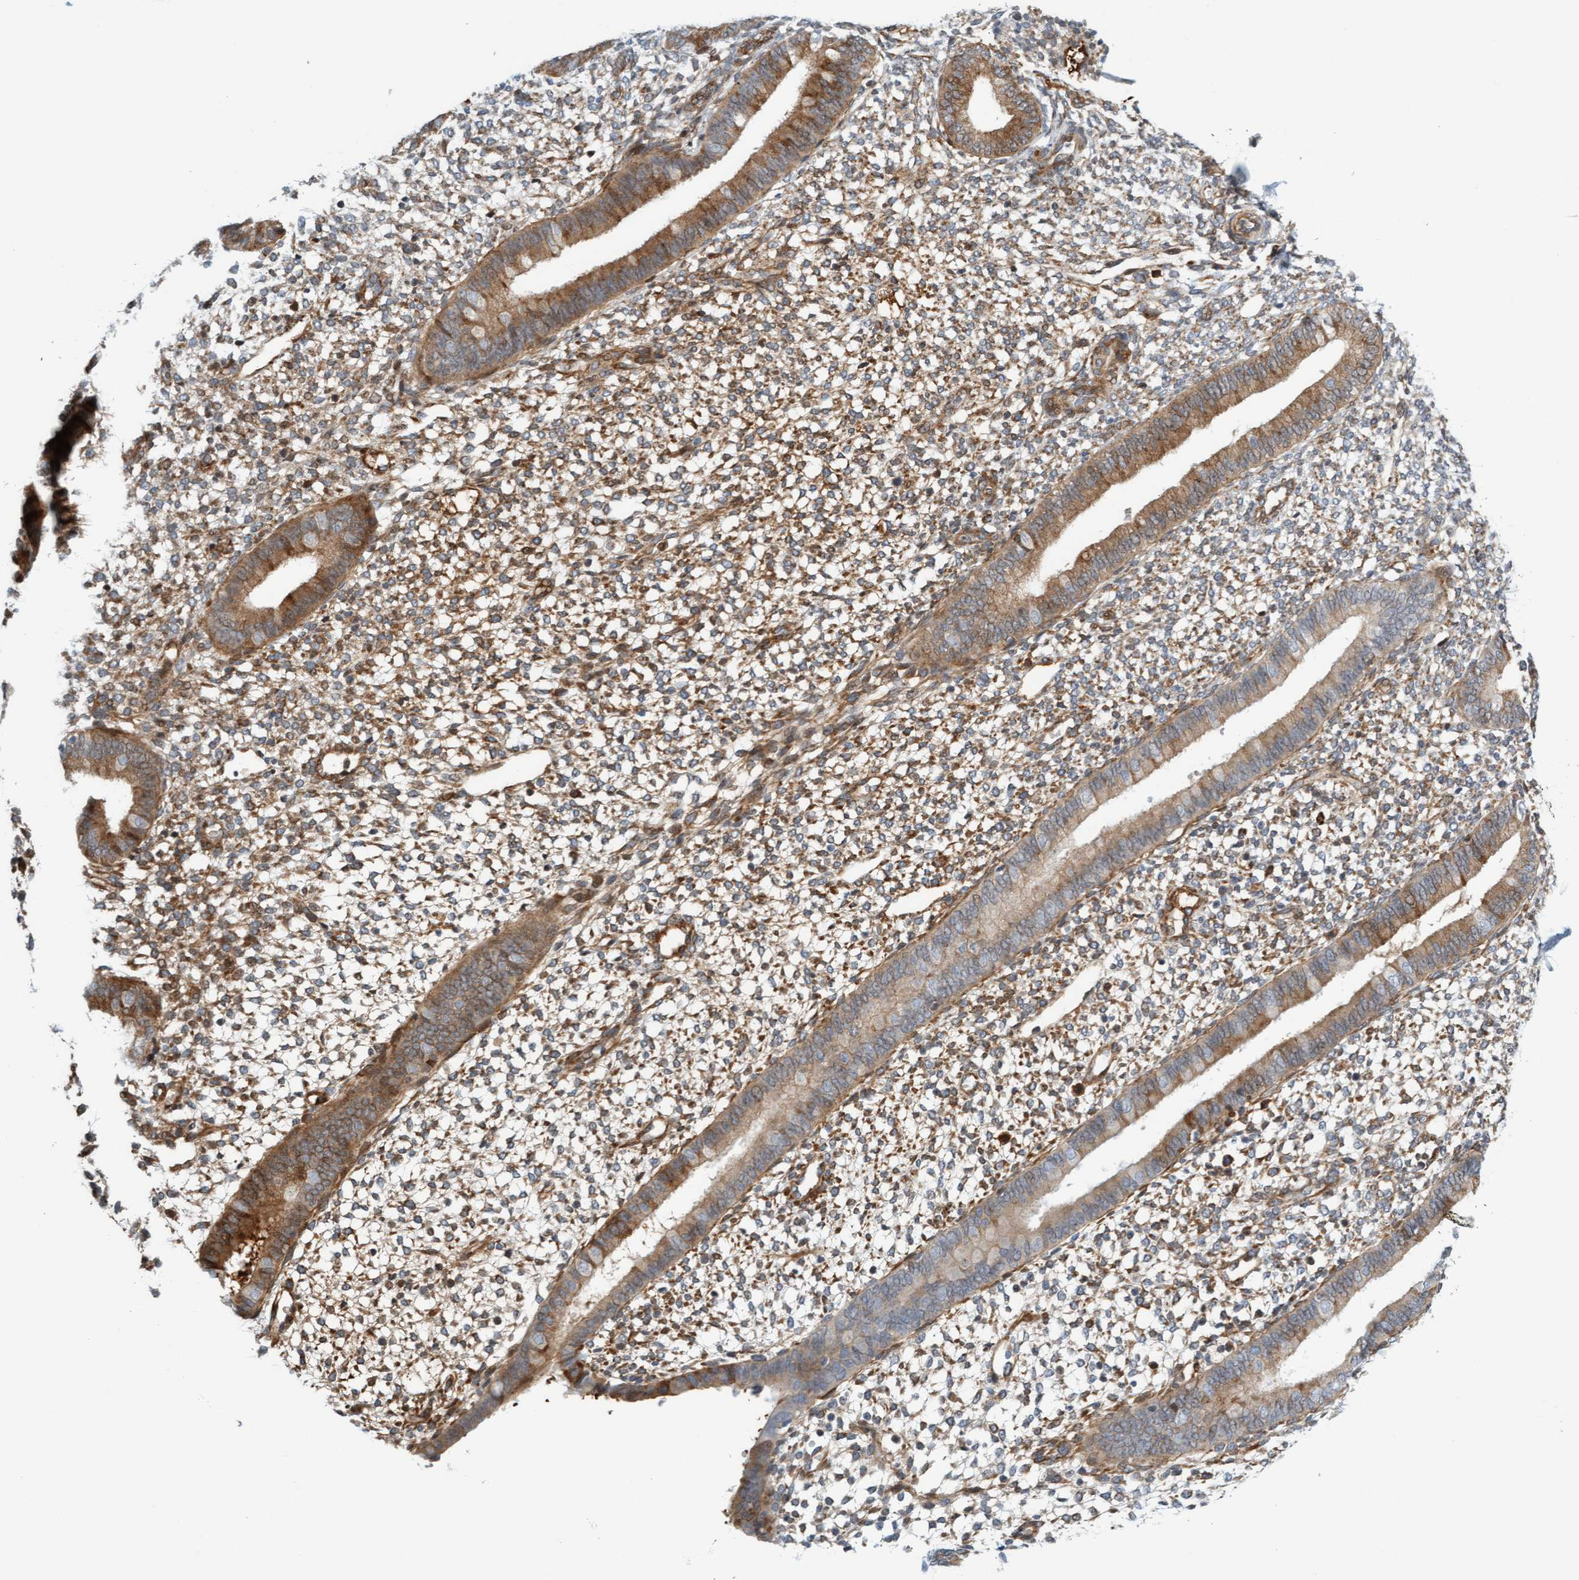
{"staining": {"intensity": "moderate", "quantity": "25%-75%", "location": "cytoplasmic/membranous"}, "tissue": "endometrium", "cell_type": "Cells in endometrial stroma", "image_type": "normal", "snomed": [{"axis": "morphology", "description": "Normal tissue, NOS"}, {"axis": "topography", "description": "Endometrium"}], "caption": "Immunohistochemistry (IHC) staining of unremarkable endometrium, which demonstrates medium levels of moderate cytoplasmic/membranous expression in approximately 25%-75% of cells in endometrial stroma indicating moderate cytoplasmic/membranous protein staining. The staining was performed using DAB (3,3'-diaminobenzidine) (brown) for protein detection and nuclei were counterstained in hematoxylin (blue).", "gene": "EIF4EBP1", "patient": {"sex": "female", "age": 46}}